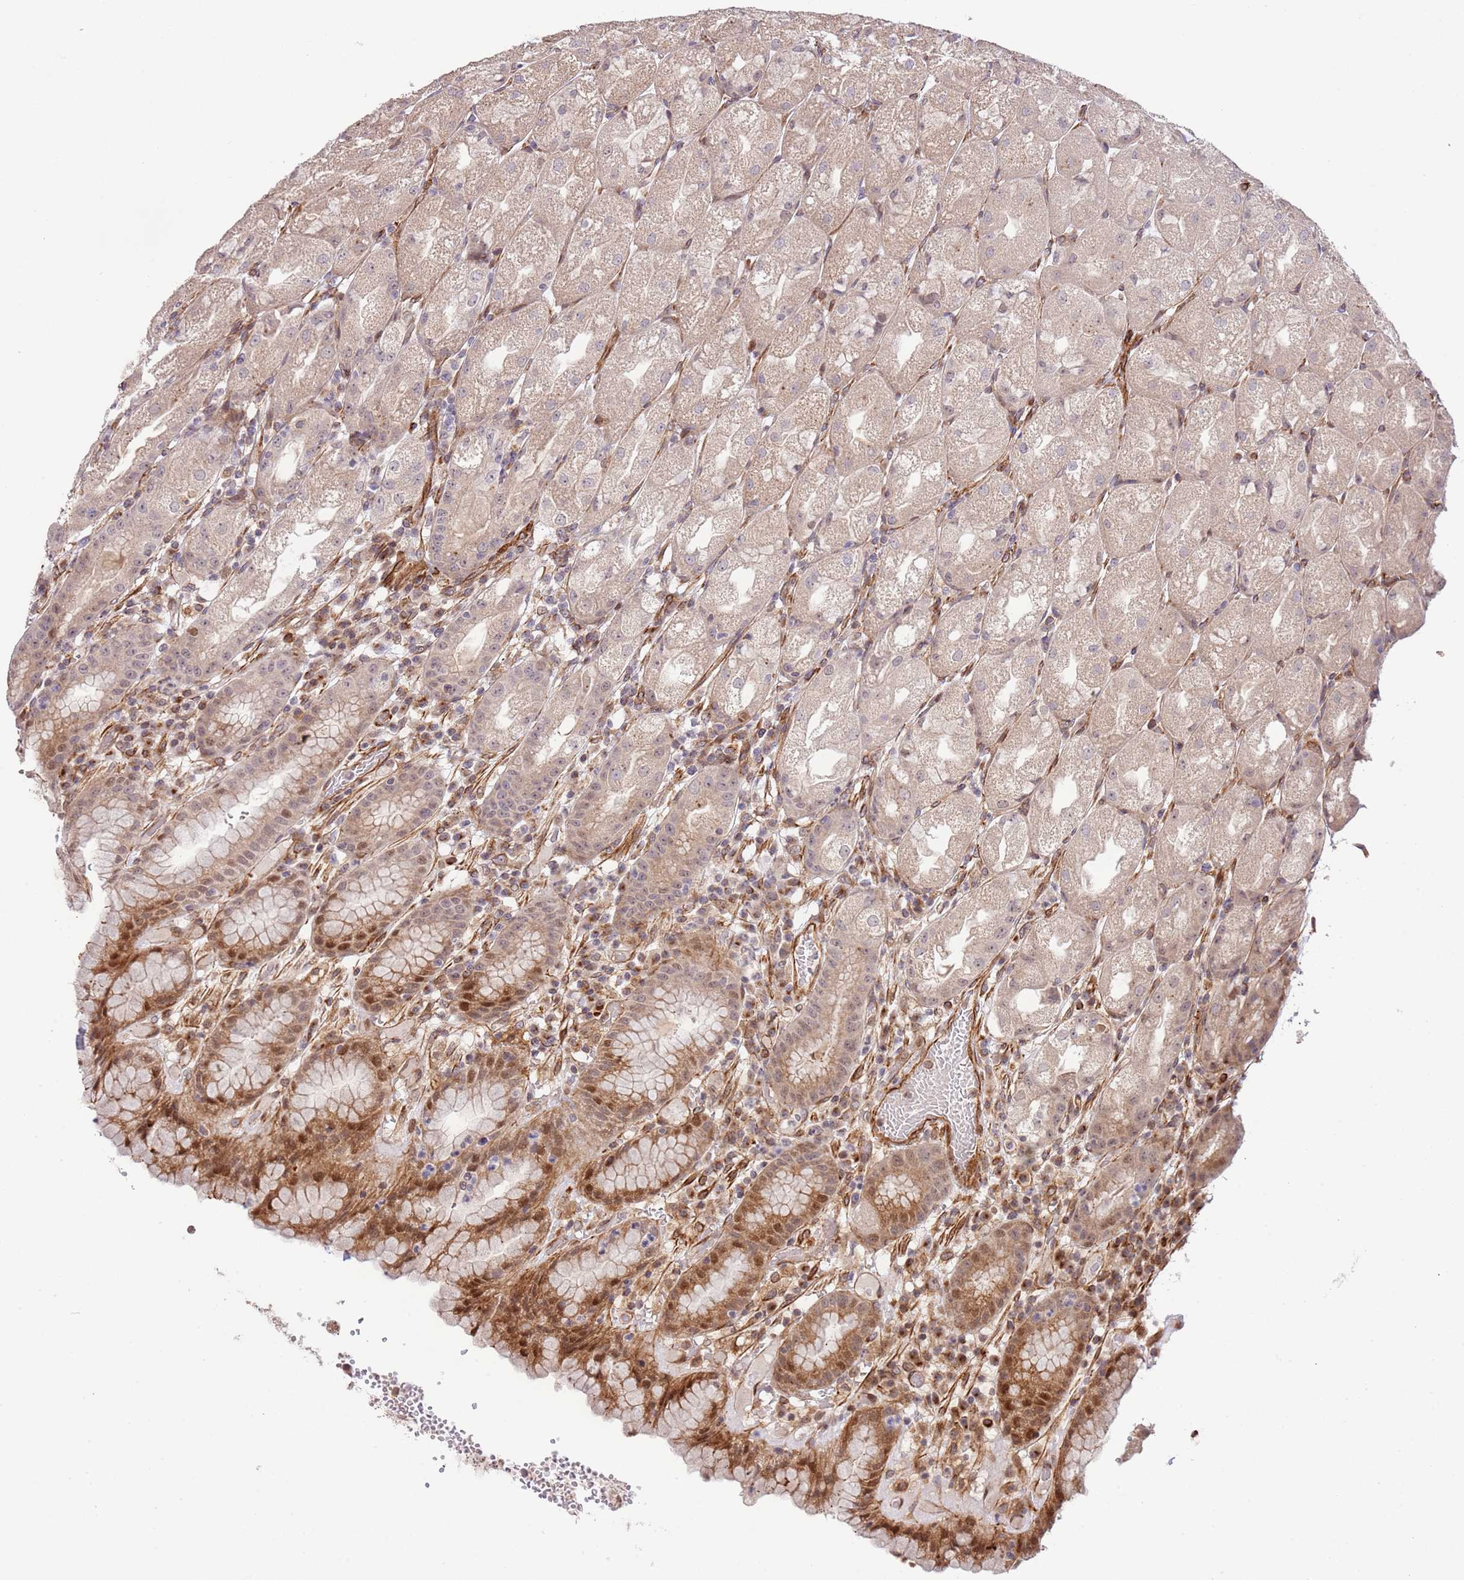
{"staining": {"intensity": "moderate", "quantity": "25%-75%", "location": "cytoplasmic/membranous,nuclear"}, "tissue": "stomach", "cell_type": "Glandular cells", "image_type": "normal", "snomed": [{"axis": "morphology", "description": "Normal tissue, NOS"}, {"axis": "topography", "description": "Stomach, upper"}], "caption": "A high-resolution micrograph shows IHC staining of normal stomach, which reveals moderate cytoplasmic/membranous,nuclear positivity in approximately 25%-75% of glandular cells. (brown staining indicates protein expression, while blue staining denotes nuclei).", "gene": "NEK3", "patient": {"sex": "male", "age": 52}}